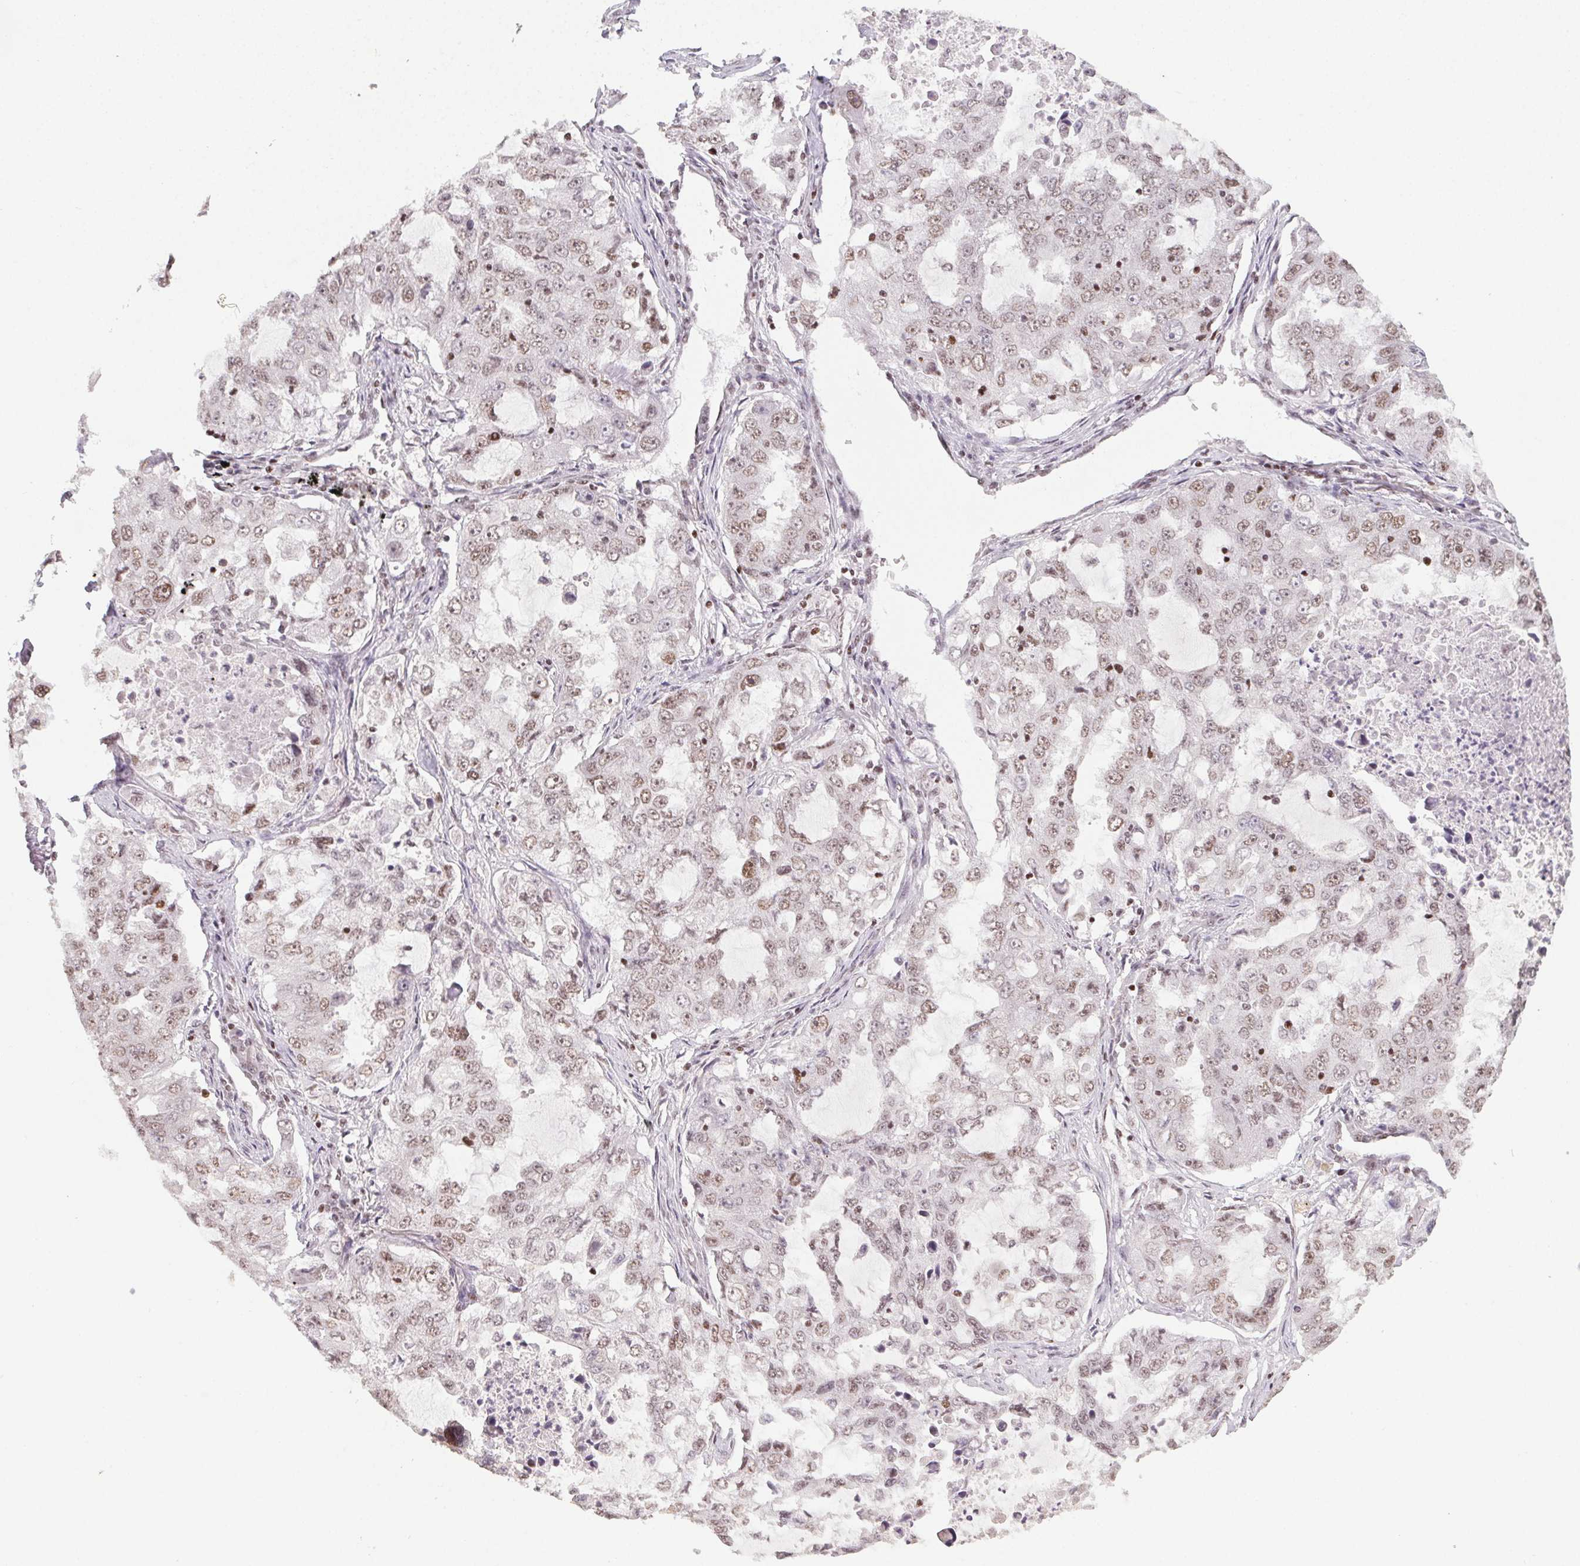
{"staining": {"intensity": "weak", "quantity": ">75%", "location": "nuclear"}, "tissue": "lung cancer", "cell_type": "Tumor cells", "image_type": "cancer", "snomed": [{"axis": "morphology", "description": "Adenocarcinoma, NOS"}, {"axis": "topography", "description": "Lung"}], "caption": "IHC histopathology image of neoplastic tissue: human lung adenocarcinoma stained using immunohistochemistry reveals low levels of weak protein expression localized specifically in the nuclear of tumor cells, appearing as a nuclear brown color.", "gene": "KMT2A", "patient": {"sex": "female", "age": 61}}